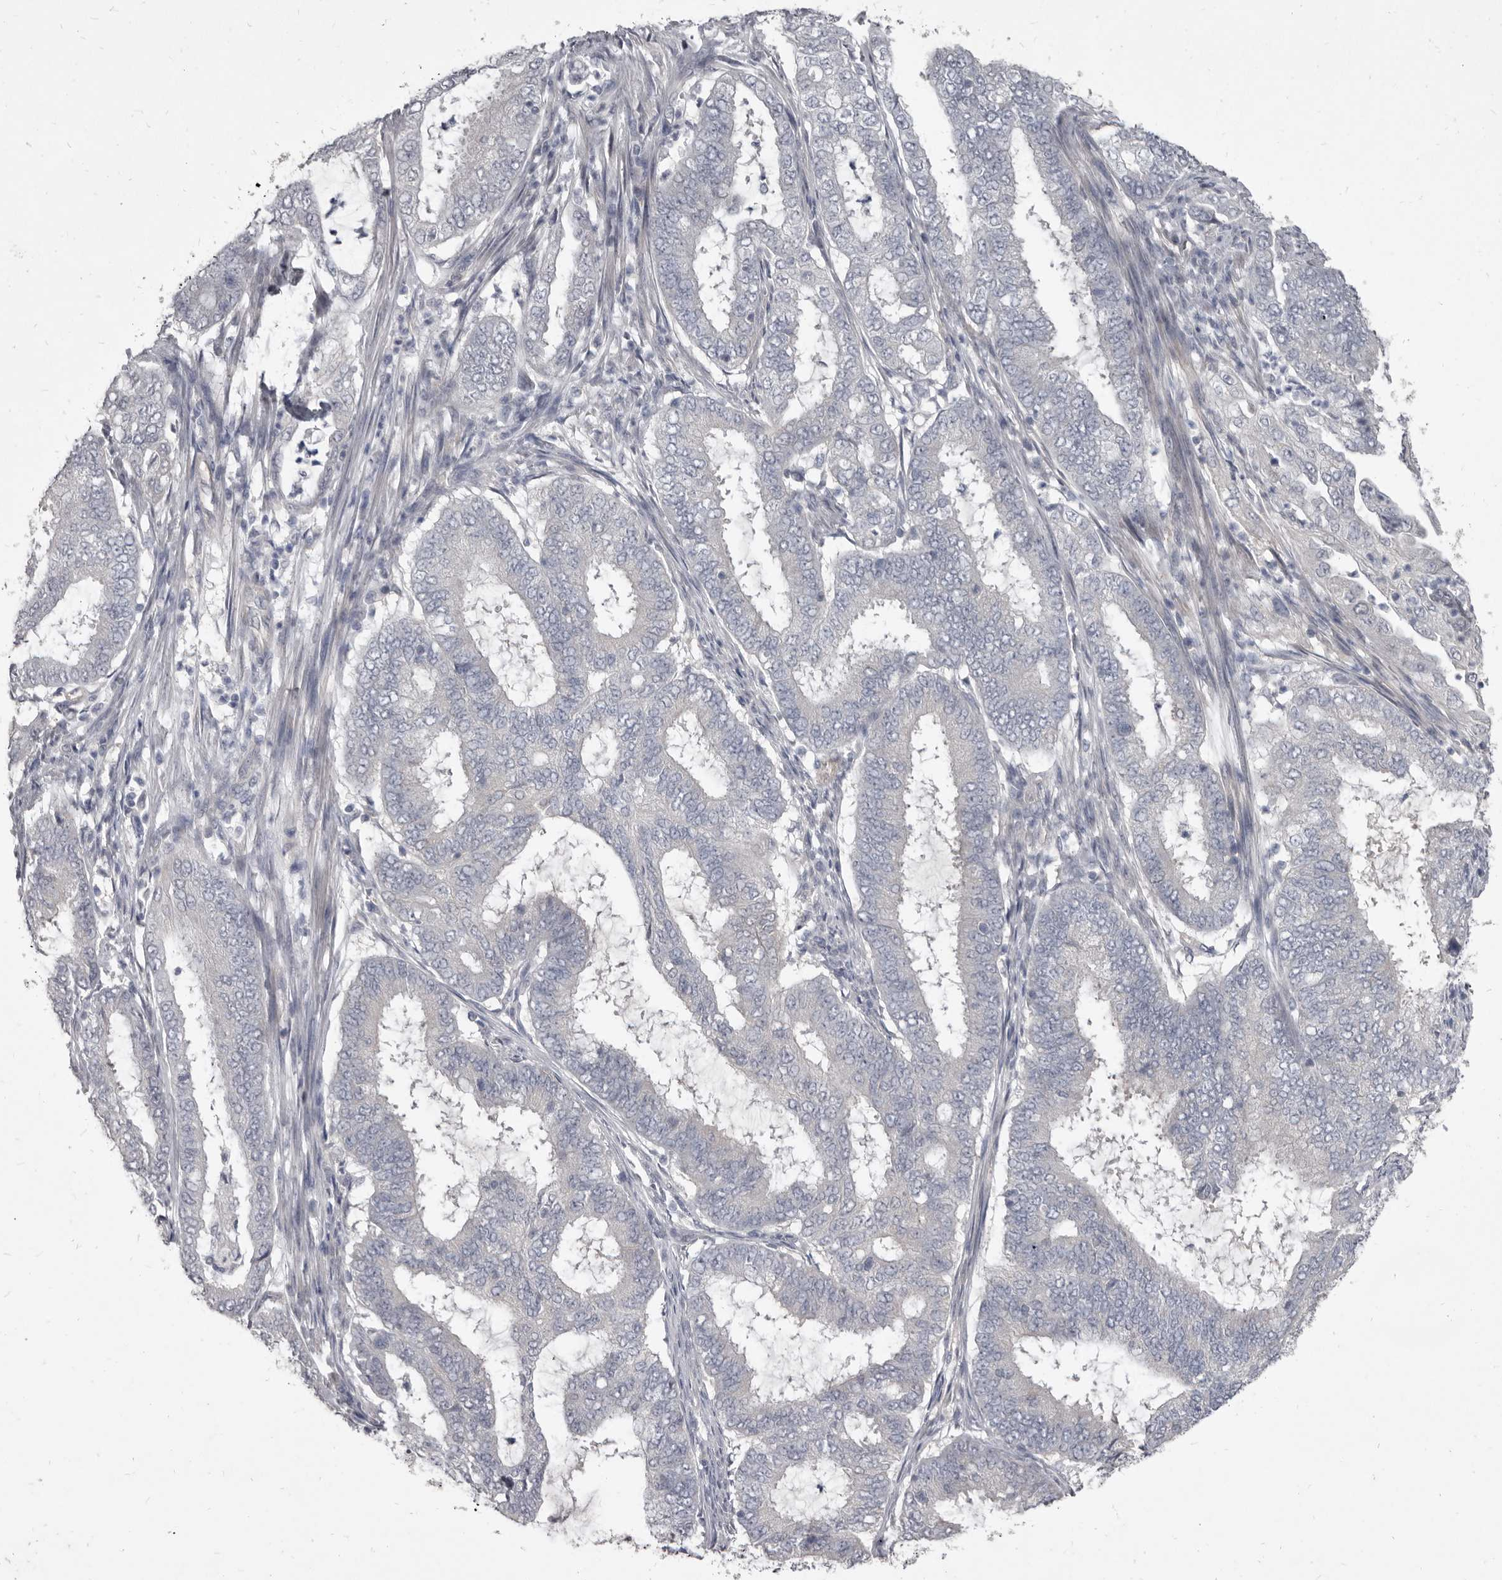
{"staining": {"intensity": "negative", "quantity": "none", "location": "none"}, "tissue": "endometrial cancer", "cell_type": "Tumor cells", "image_type": "cancer", "snomed": [{"axis": "morphology", "description": "Adenocarcinoma, NOS"}, {"axis": "topography", "description": "Endometrium"}], "caption": "Immunohistochemical staining of human adenocarcinoma (endometrial) demonstrates no significant positivity in tumor cells. (DAB (3,3'-diaminobenzidine) immunohistochemistry (IHC) visualized using brightfield microscopy, high magnification).", "gene": "GSK3B", "patient": {"sex": "female", "age": 51}}